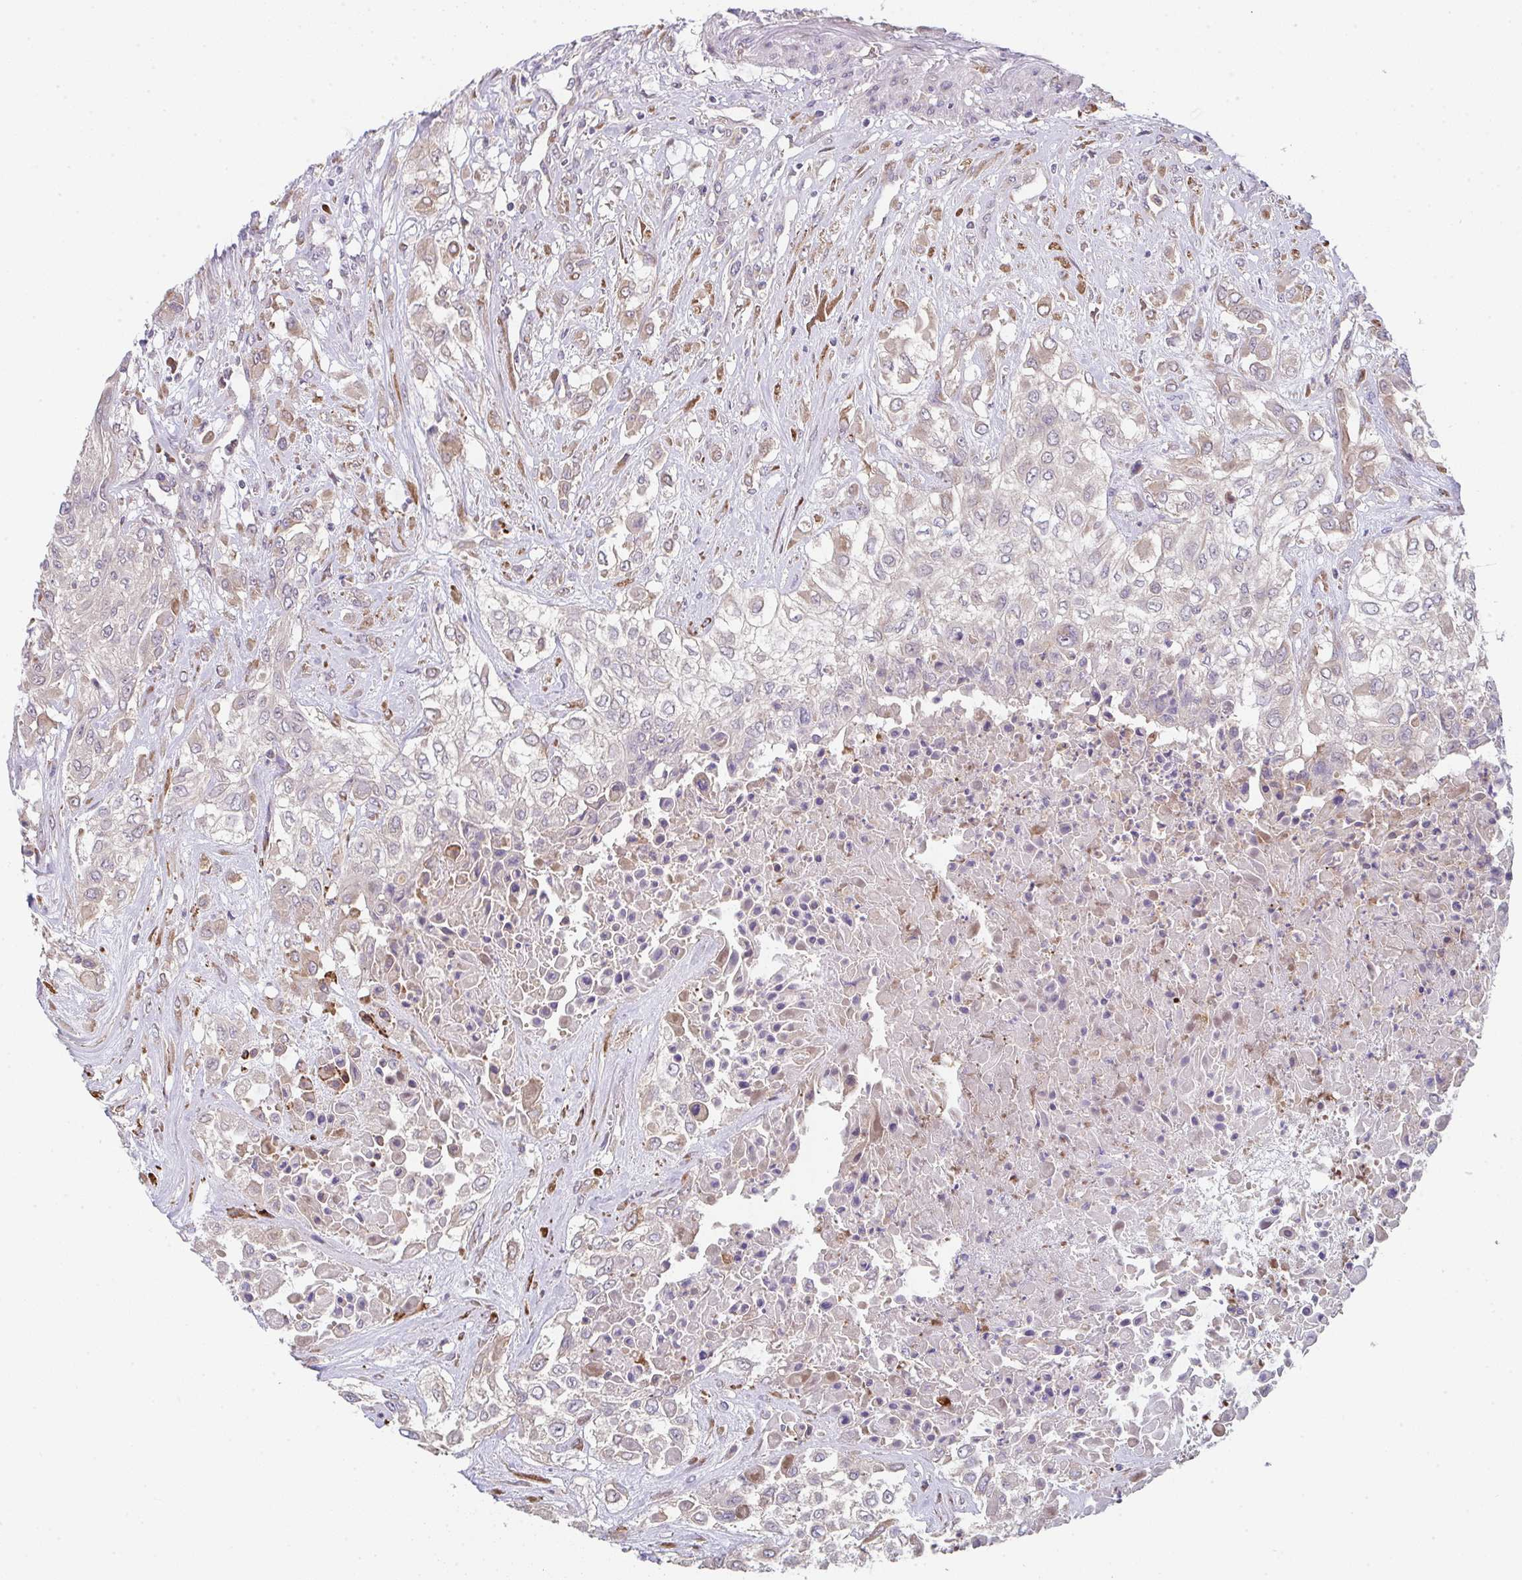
{"staining": {"intensity": "negative", "quantity": "none", "location": "none"}, "tissue": "urothelial cancer", "cell_type": "Tumor cells", "image_type": "cancer", "snomed": [{"axis": "morphology", "description": "Urothelial carcinoma, High grade"}, {"axis": "topography", "description": "Urinary bladder"}], "caption": "Immunohistochemical staining of urothelial cancer demonstrates no significant staining in tumor cells.", "gene": "TSPAN31", "patient": {"sex": "male", "age": 57}}